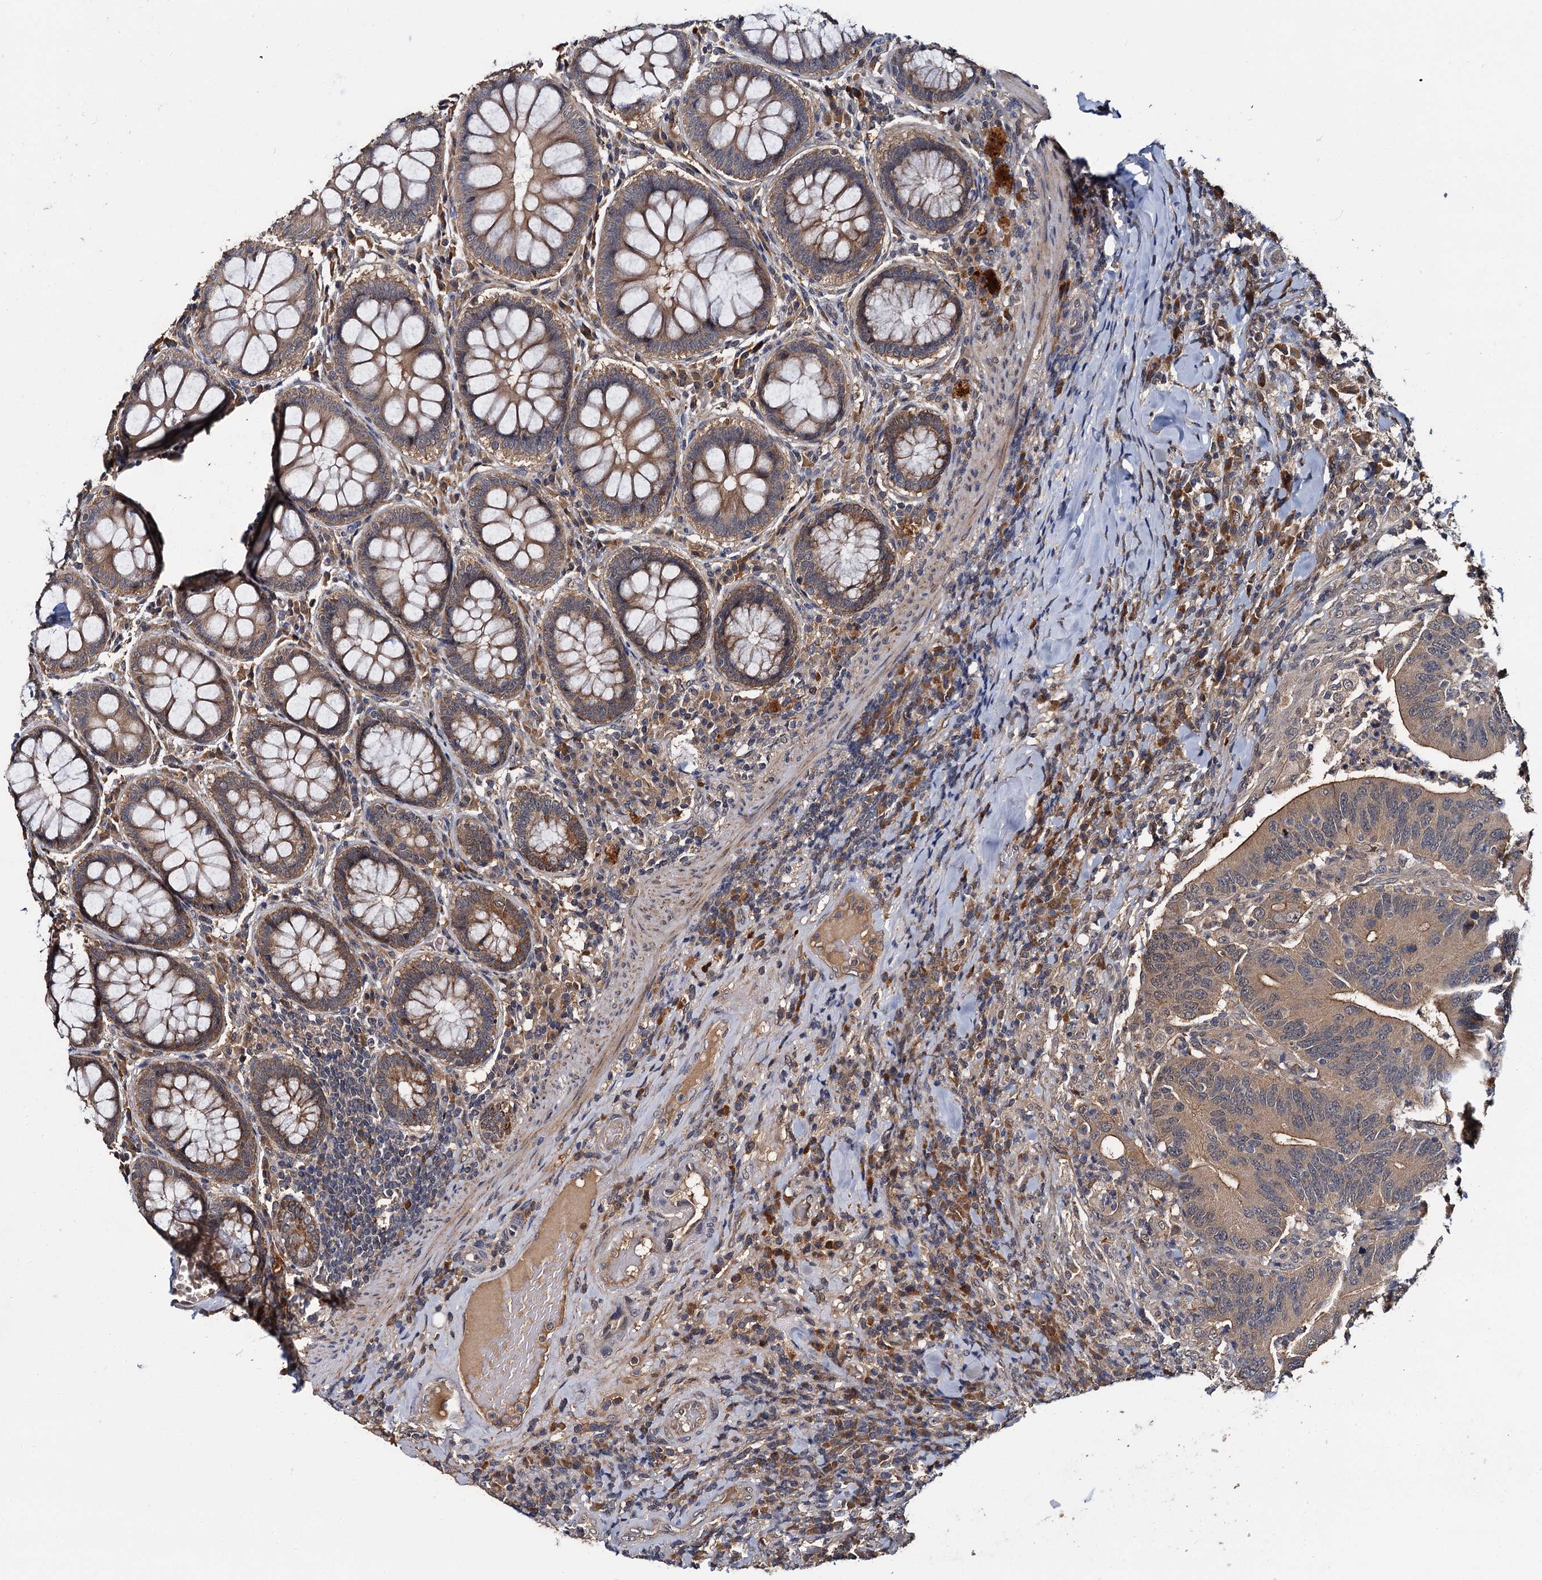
{"staining": {"intensity": "moderate", "quantity": "25%-75%", "location": "cytoplasmic/membranous"}, "tissue": "colorectal cancer", "cell_type": "Tumor cells", "image_type": "cancer", "snomed": [{"axis": "morphology", "description": "Adenocarcinoma, NOS"}, {"axis": "topography", "description": "Colon"}], "caption": "This photomicrograph demonstrates immunohistochemistry staining of adenocarcinoma (colorectal), with medium moderate cytoplasmic/membranous staining in about 25%-75% of tumor cells.", "gene": "SLC46A3", "patient": {"sex": "female", "age": 66}}